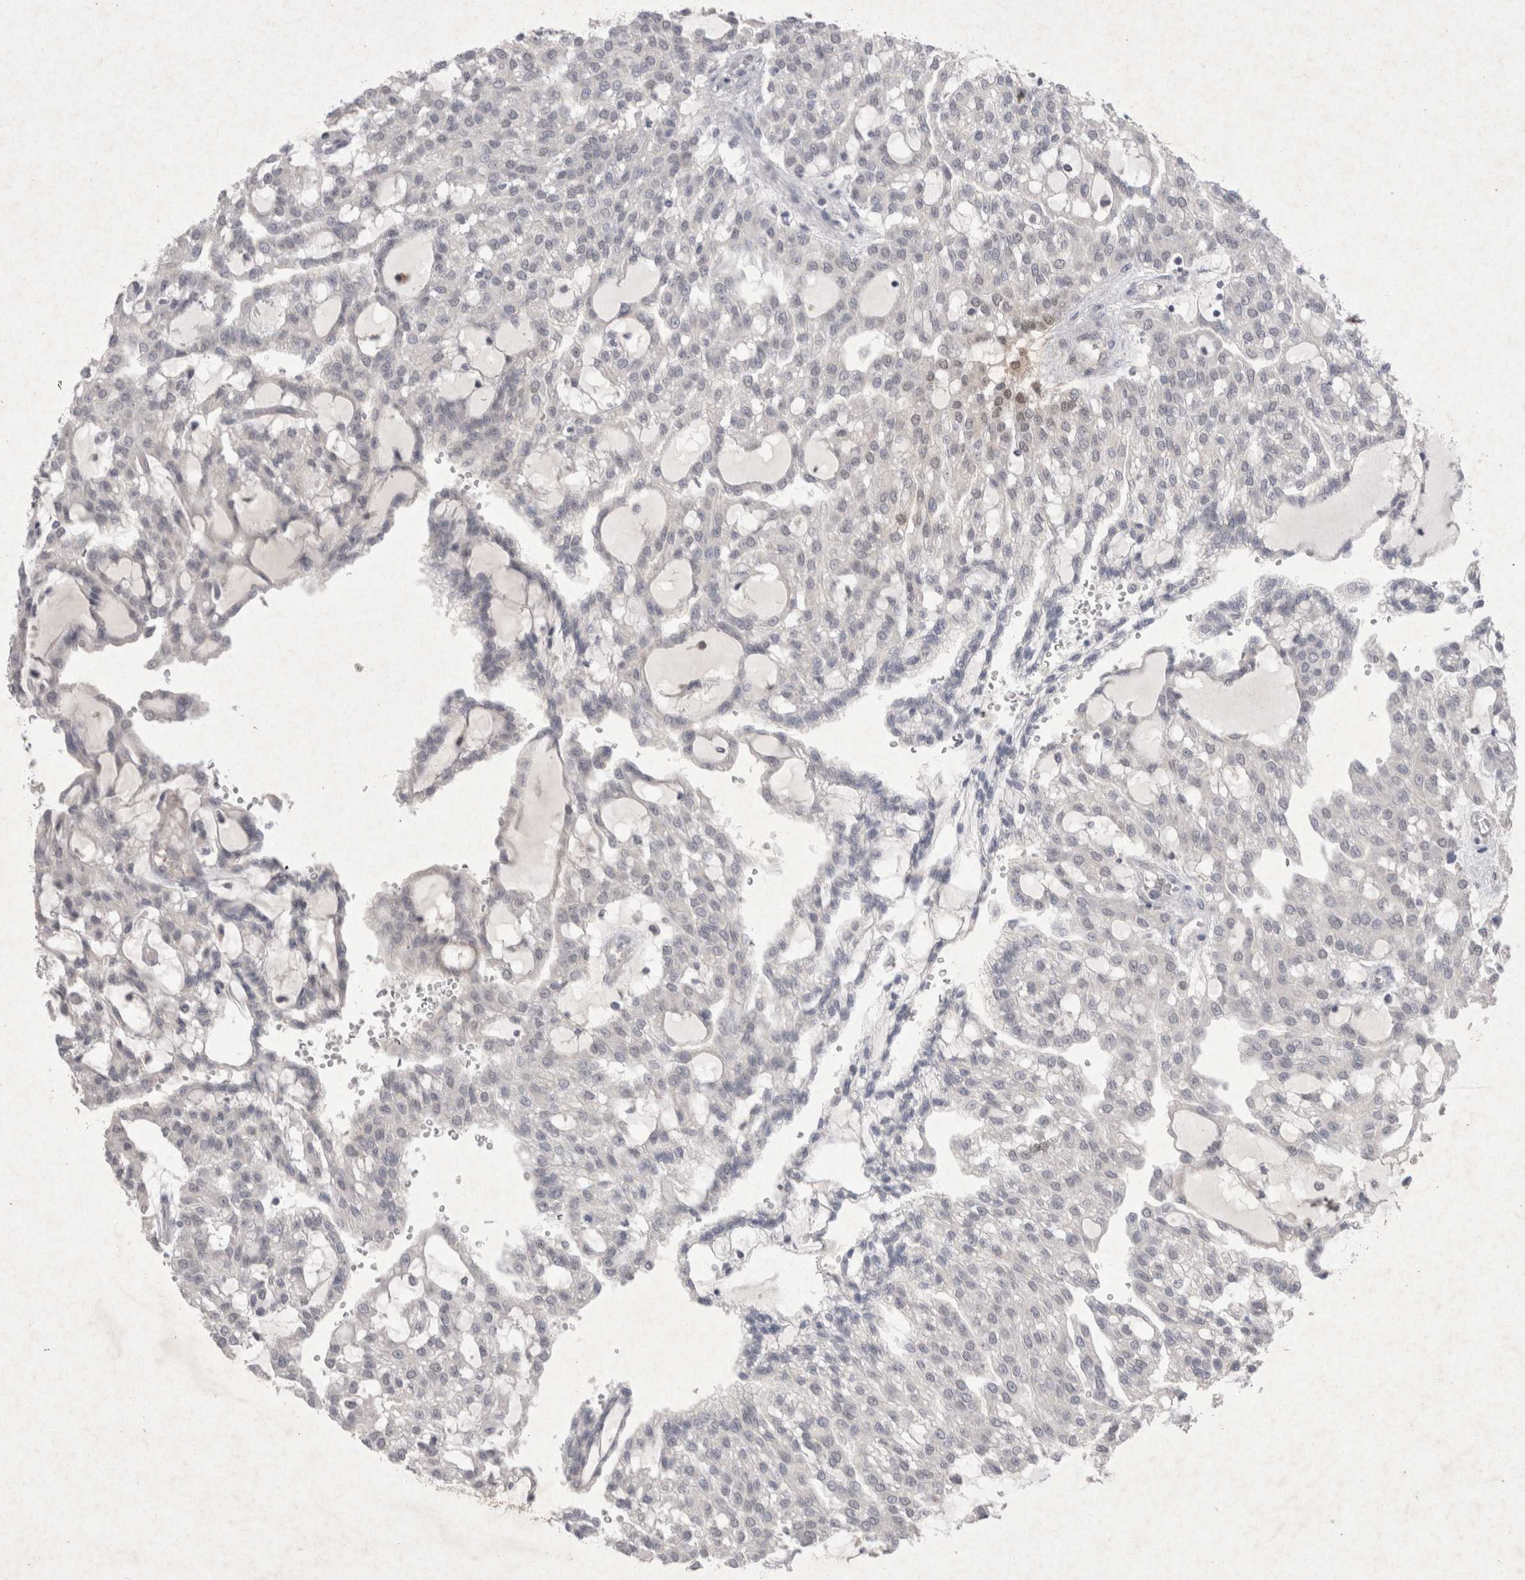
{"staining": {"intensity": "negative", "quantity": "none", "location": "none"}, "tissue": "renal cancer", "cell_type": "Tumor cells", "image_type": "cancer", "snomed": [{"axis": "morphology", "description": "Adenocarcinoma, NOS"}, {"axis": "topography", "description": "Kidney"}], "caption": "The histopathology image demonstrates no significant staining in tumor cells of renal adenocarcinoma.", "gene": "LYVE1", "patient": {"sex": "male", "age": 63}}